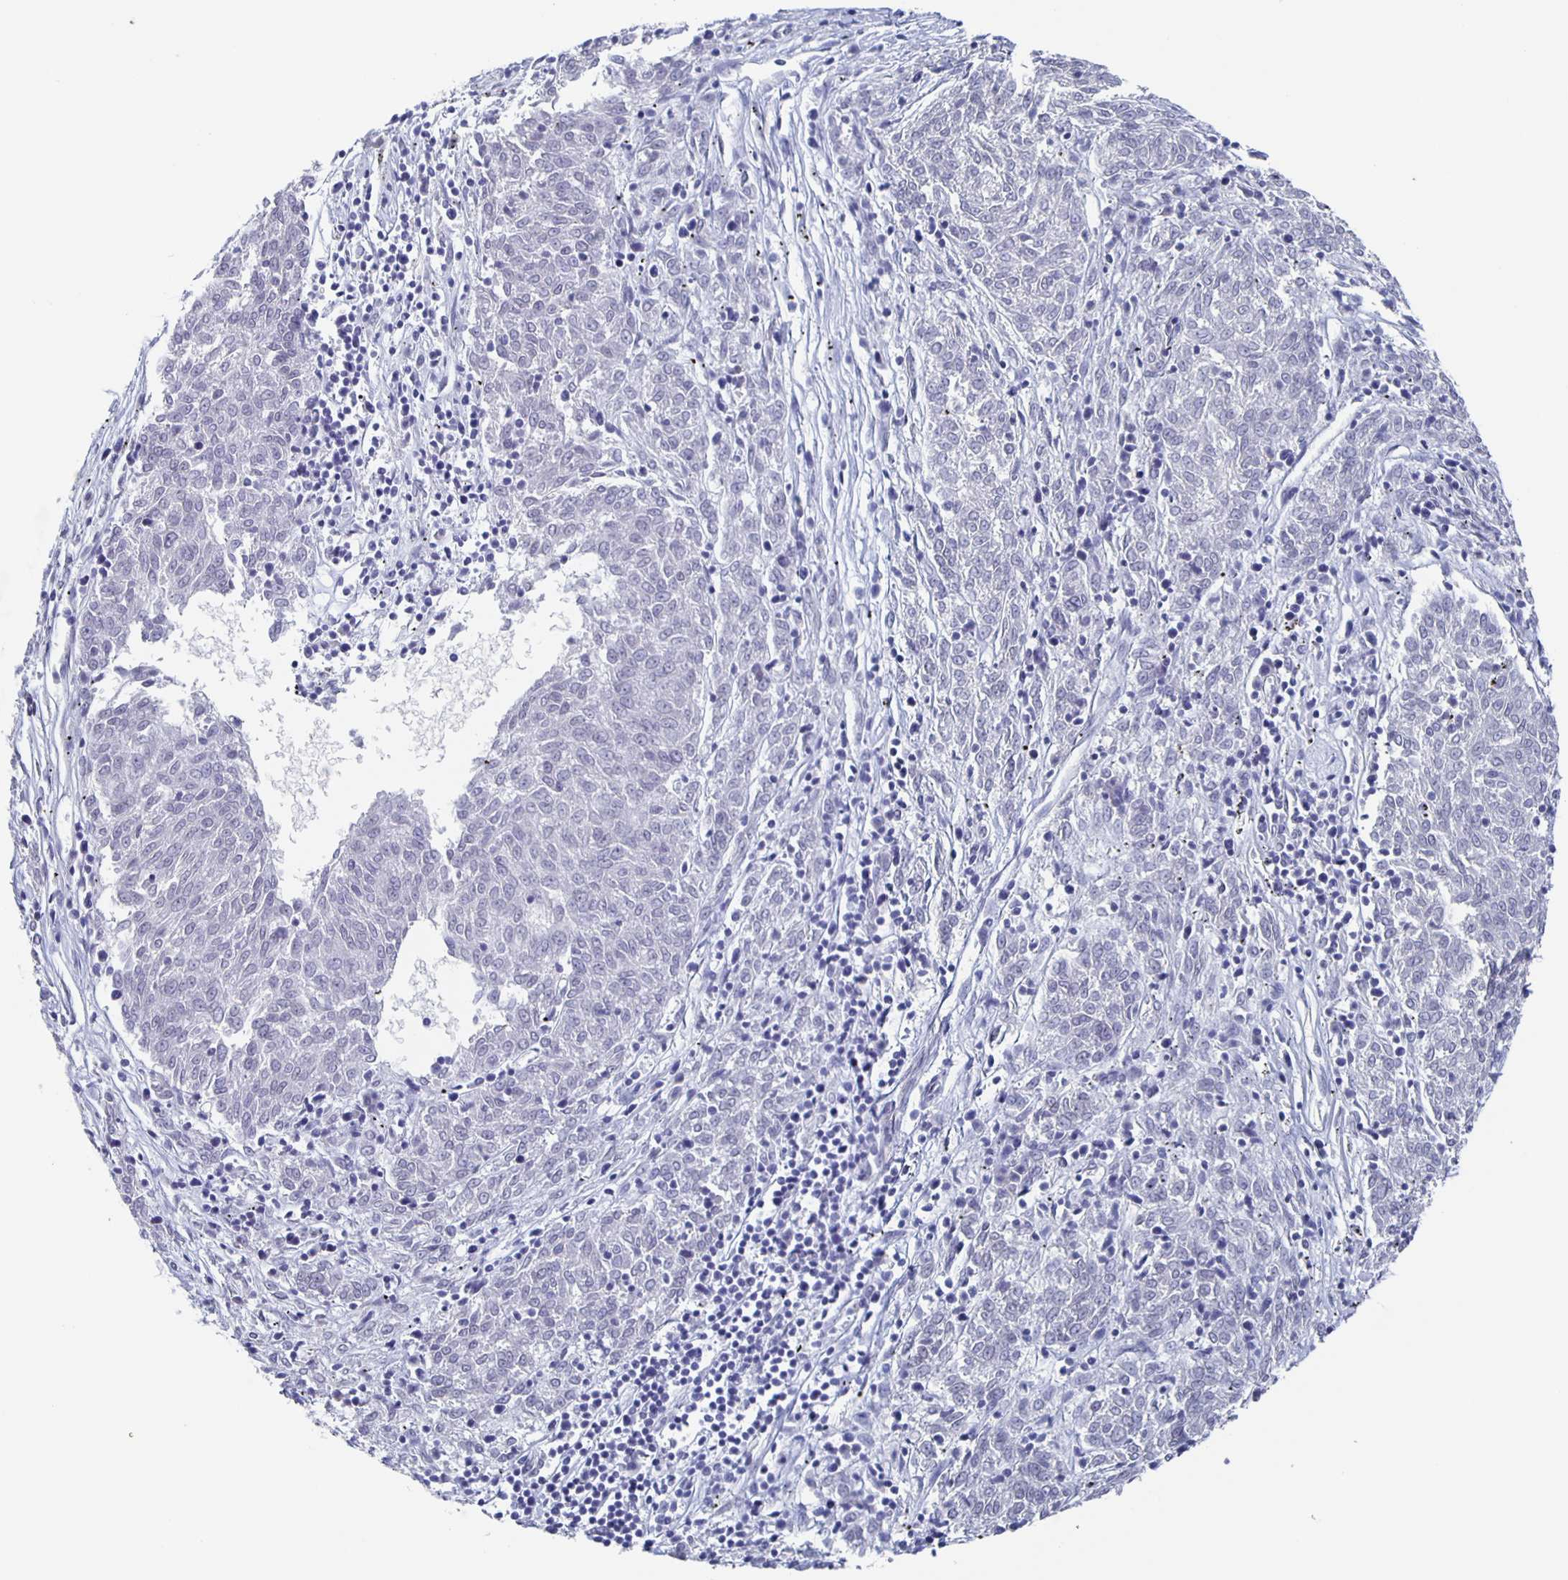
{"staining": {"intensity": "negative", "quantity": "none", "location": "none"}, "tissue": "melanoma", "cell_type": "Tumor cells", "image_type": "cancer", "snomed": [{"axis": "morphology", "description": "Malignant melanoma, NOS"}, {"axis": "topography", "description": "Skin"}], "caption": "High magnification brightfield microscopy of malignant melanoma stained with DAB (3,3'-diaminobenzidine) (brown) and counterstained with hematoxylin (blue): tumor cells show no significant expression. (DAB immunohistochemistry with hematoxylin counter stain).", "gene": "CCDC17", "patient": {"sex": "female", "age": 72}}